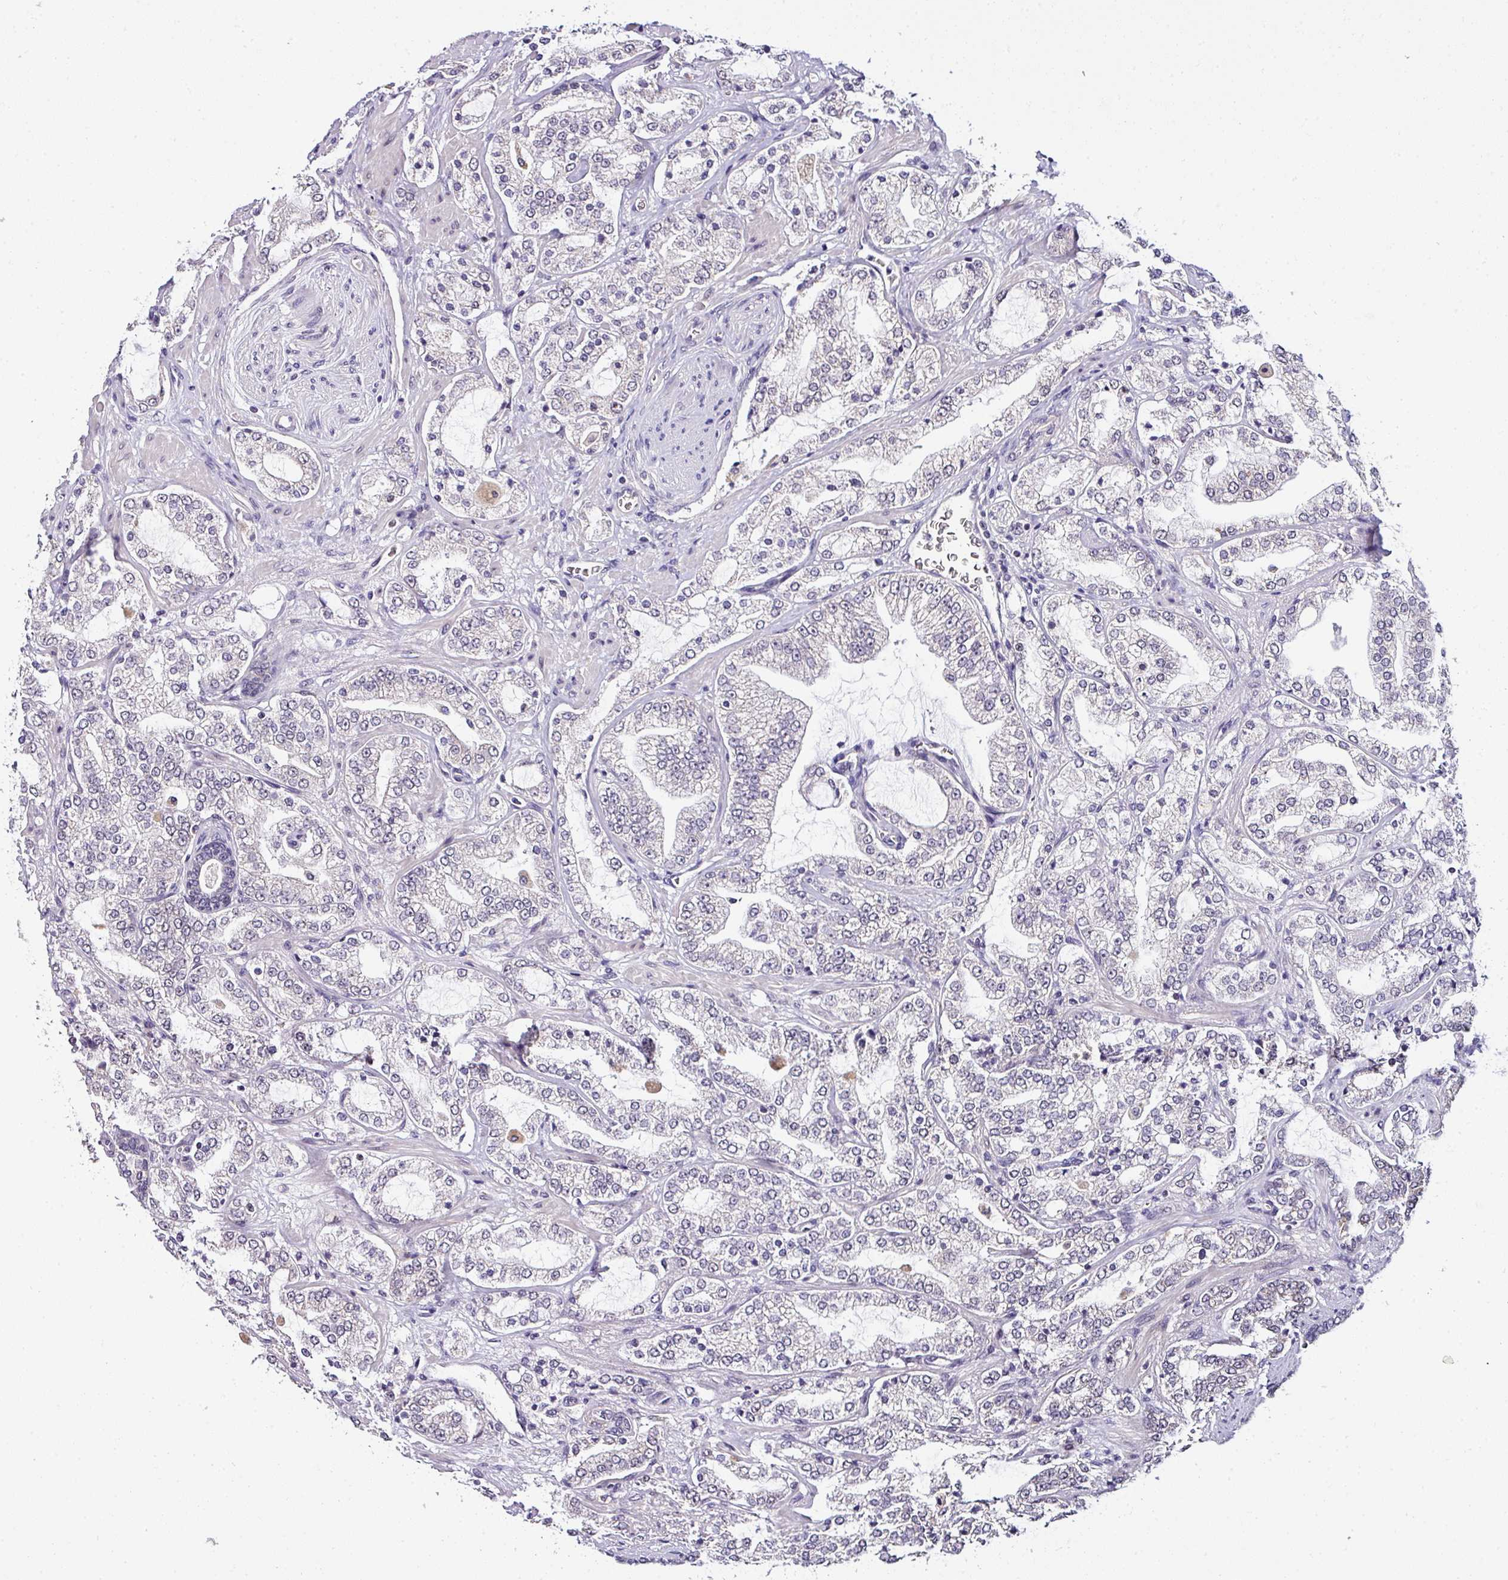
{"staining": {"intensity": "negative", "quantity": "none", "location": "none"}, "tissue": "prostate cancer", "cell_type": "Tumor cells", "image_type": "cancer", "snomed": [{"axis": "morphology", "description": "Adenocarcinoma, High grade"}, {"axis": "topography", "description": "Prostate"}], "caption": "IHC image of neoplastic tissue: prostate cancer stained with DAB (3,3'-diaminobenzidine) shows no significant protein expression in tumor cells.", "gene": "NAPSA", "patient": {"sex": "male", "age": 64}}